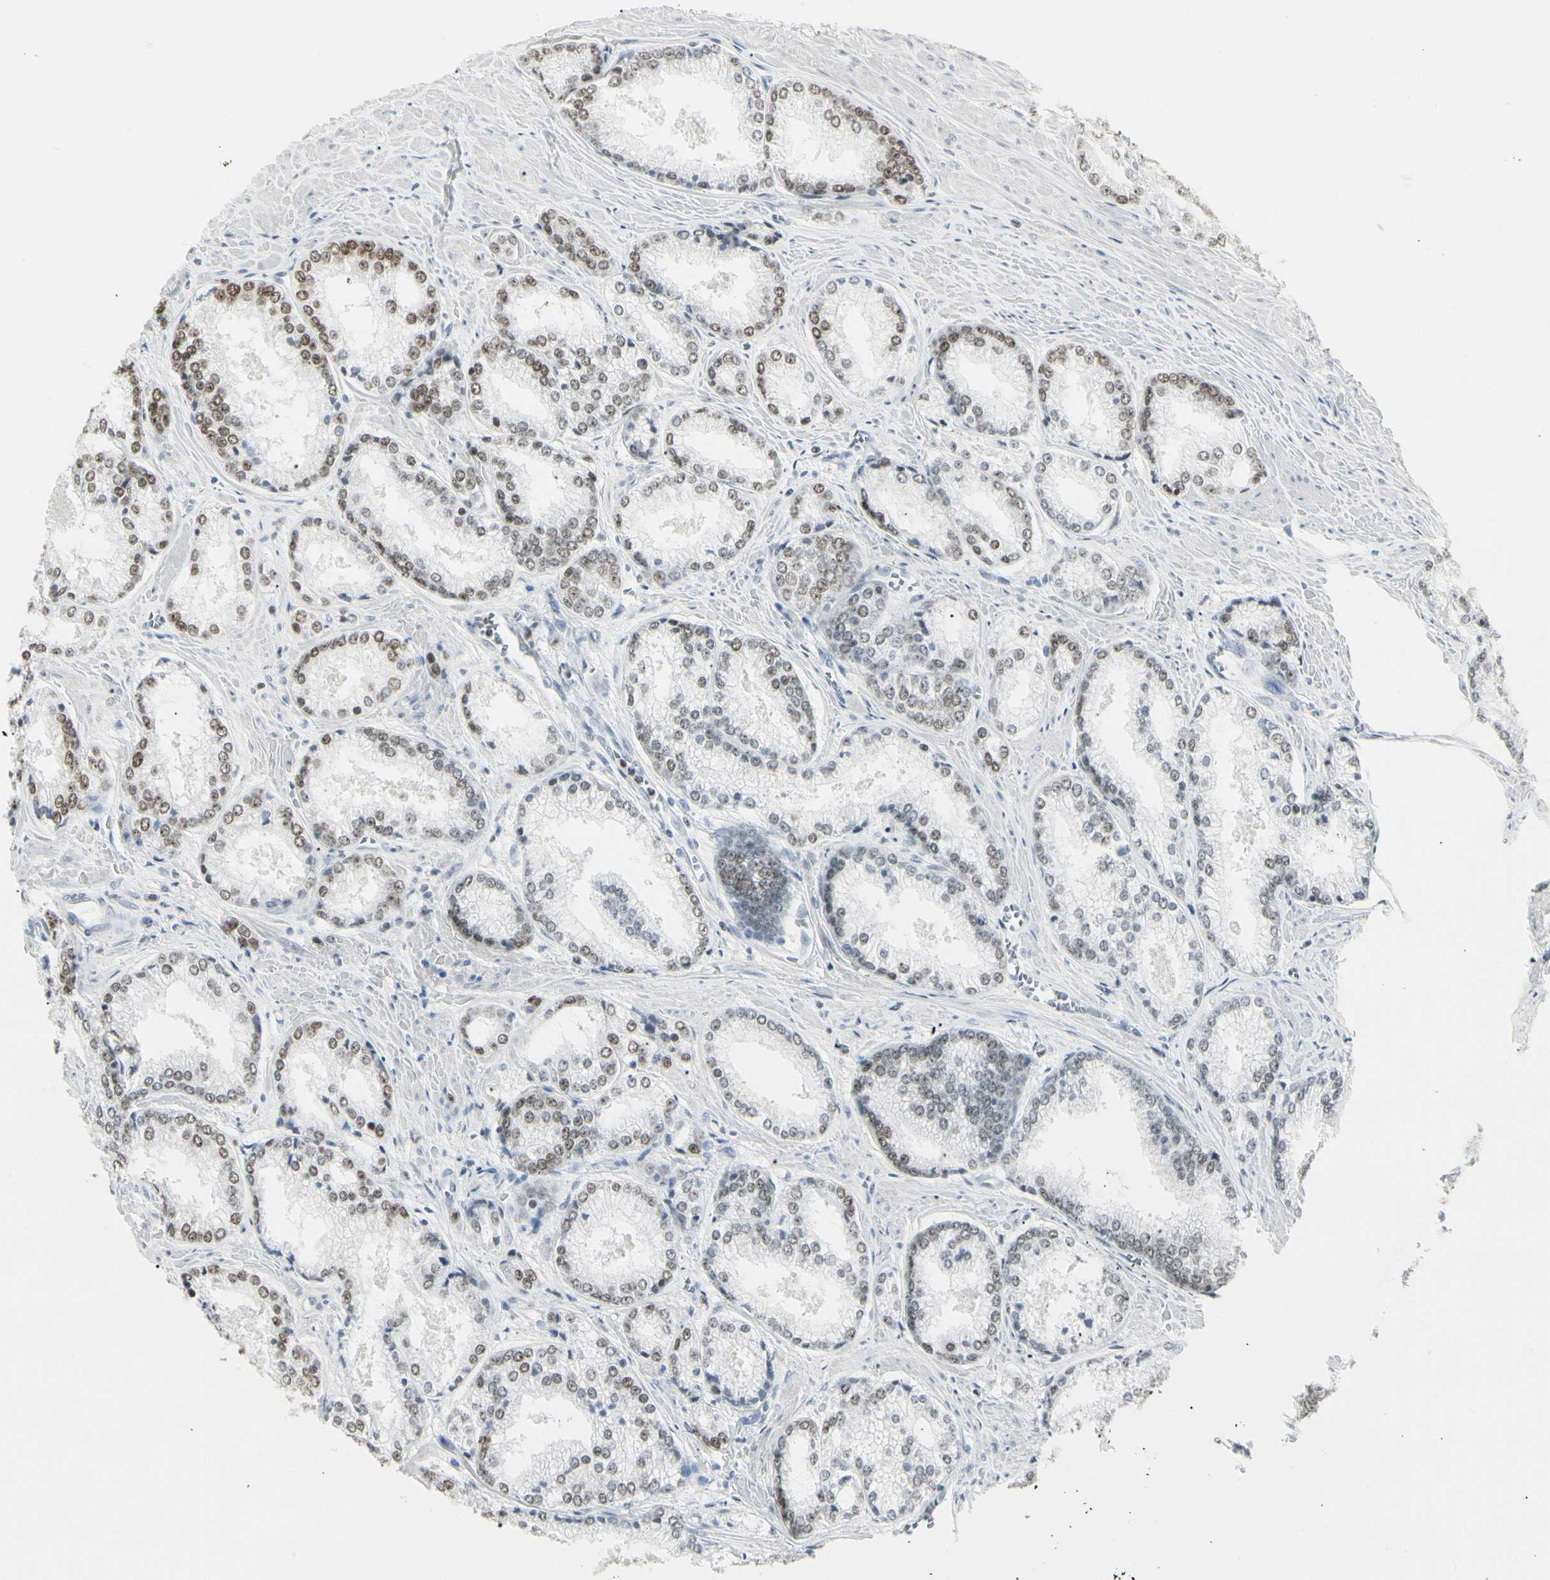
{"staining": {"intensity": "moderate", "quantity": ">75%", "location": "nuclear"}, "tissue": "prostate cancer", "cell_type": "Tumor cells", "image_type": "cancer", "snomed": [{"axis": "morphology", "description": "Adenocarcinoma, Low grade"}, {"axis": "topography", "description": "Prostate"}], "caption": "This is an image of immunohistochemistry (IHC) staining of prostate cancer, which shows moderate expression in the nuclear of tumor cells.", "gene": "ZBTB7B", "patient": {"sex": "male", "age": 64}}